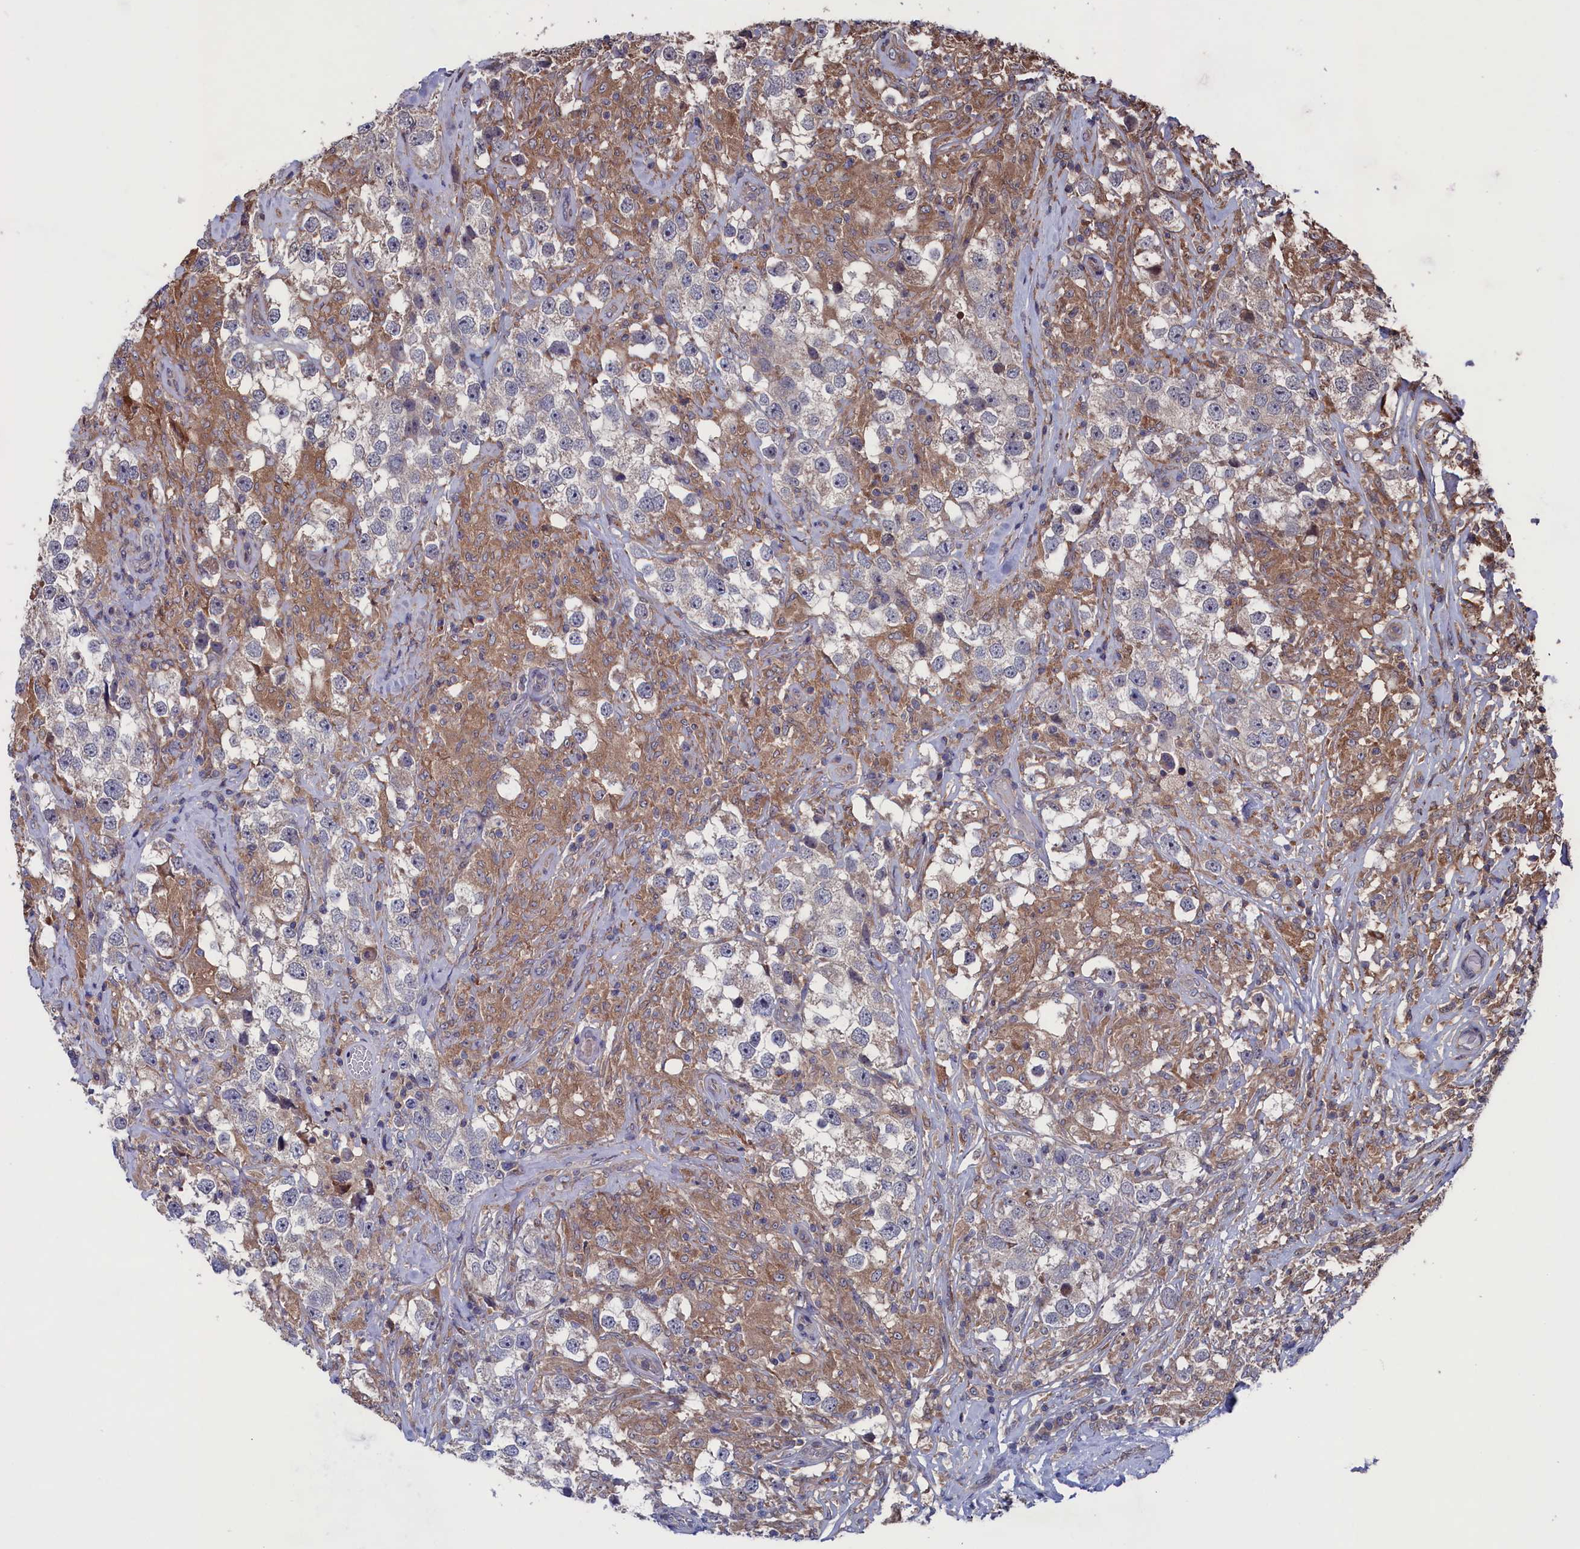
{"staining": {"intensity": "weak", "quantity": "<25%", "location": "cytoplasmic/membranous"}, "tissue": "testis cancer", "cell_type": "Tumor cells", "image_type": "cancer", "snomed": [{"axis": "morphology", "description": "Seminoma, NOS"}, {"axis": "topography", "description": "Testis"}], "caption": "DAB (3,3'-diaminobenzidine) immunohistochemical staining of human testis seminoma exhibits no significant staining in tumor cells. Nuclei are stained in blue.", "gene": "SPATA13", "patient": {"sex": "male", "age": 46}}